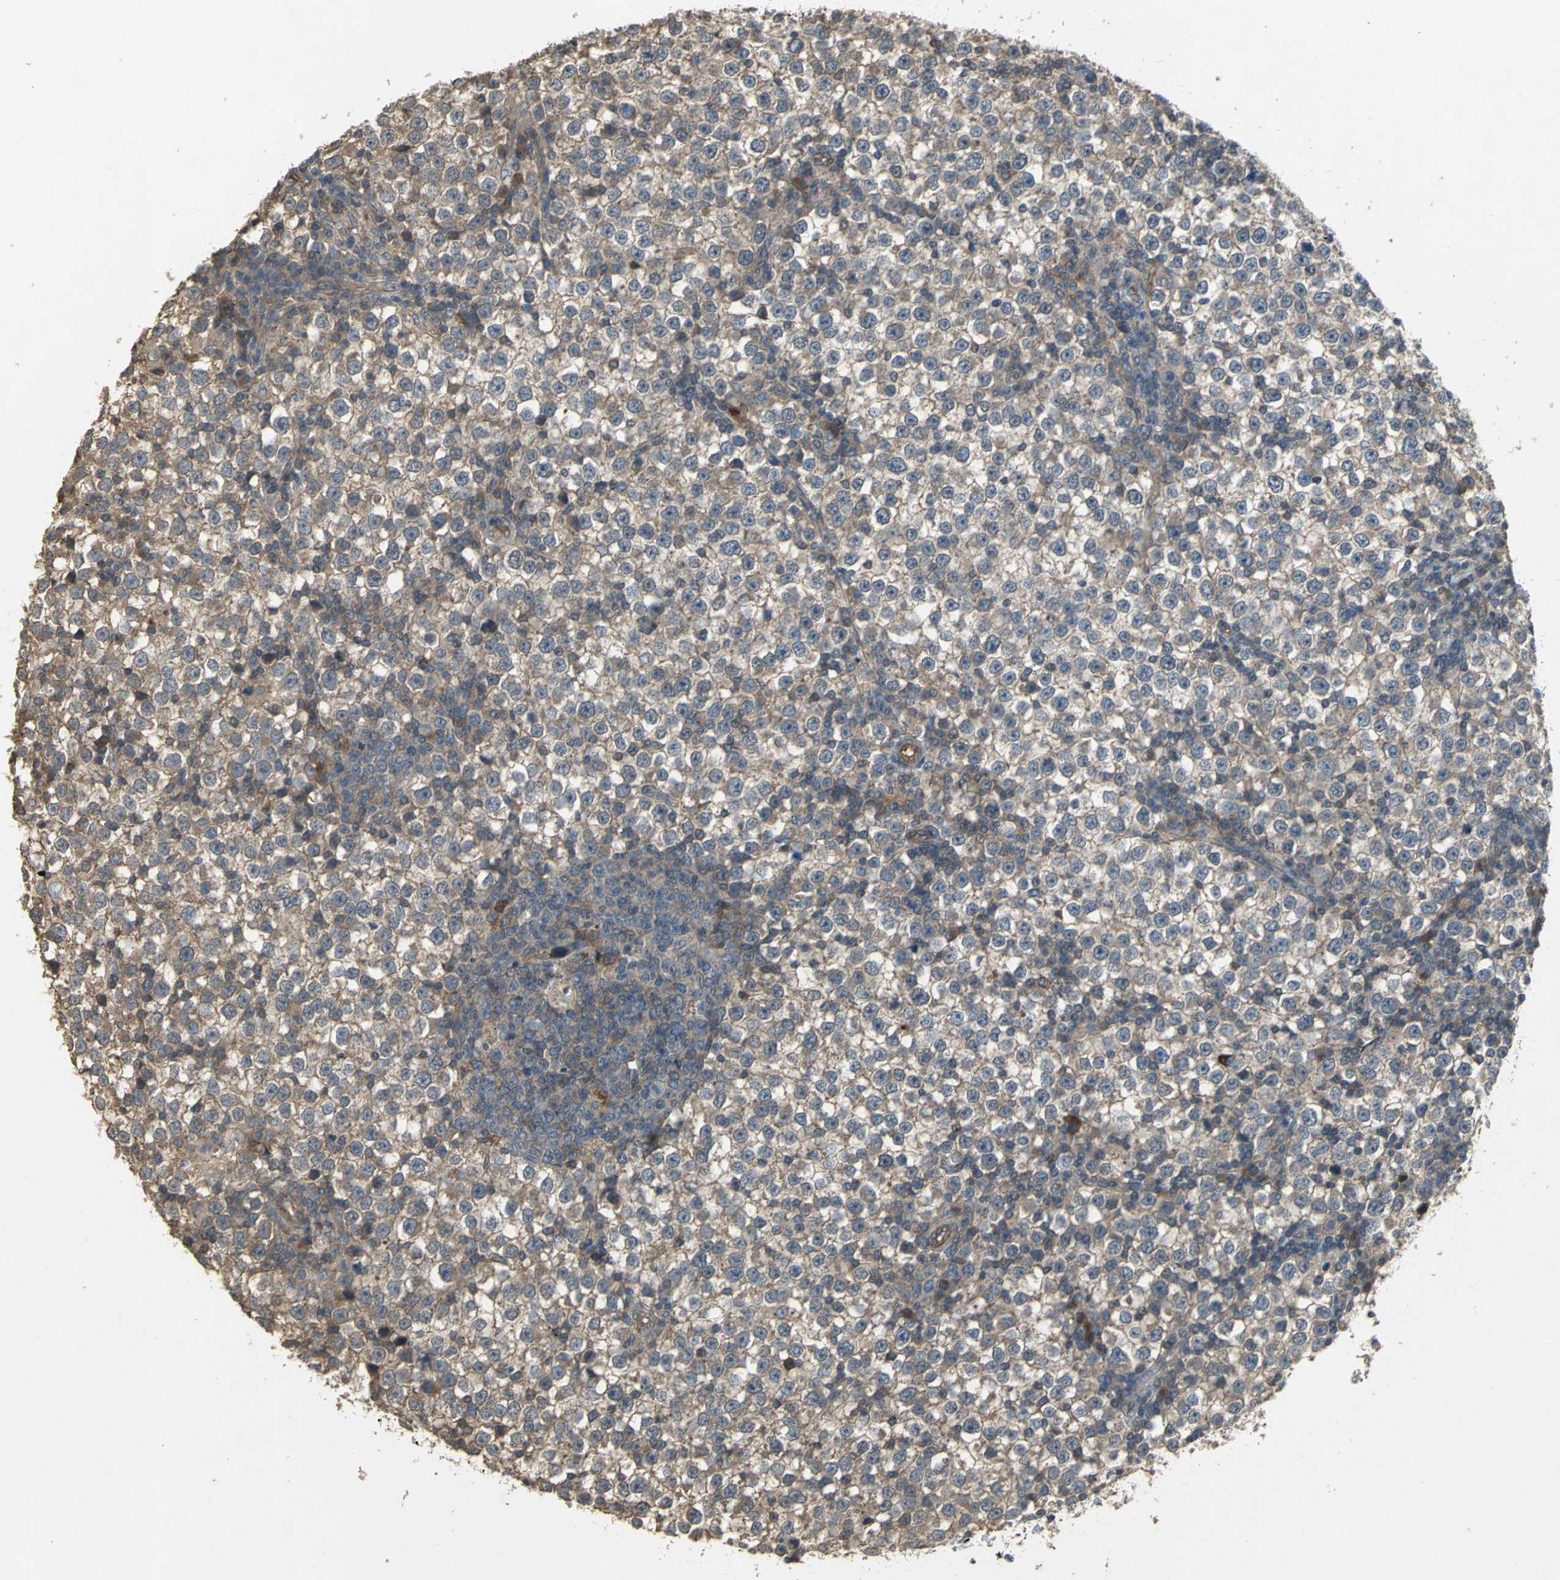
{"staining": {"intensity": "moderate", "quantity": ">75%", "location": "cytoplasmic/membranous"}, "tissue": "testis cancer", "cell_type": "Tumor cells", "image_type": "cancer", "snomed": [{"axis": "morphology", "description": "Seminoma, NOS"}, {"axis": "topography", "description": "Testis"}], "caption": "The micrograph exhibits staining of seminoma (testis), revealing moderate cytoplasmic/membranous protein positivity (brown color) within tumor cells.", "gene": "MET", "patient": {"sex": "male", "age": 65}}